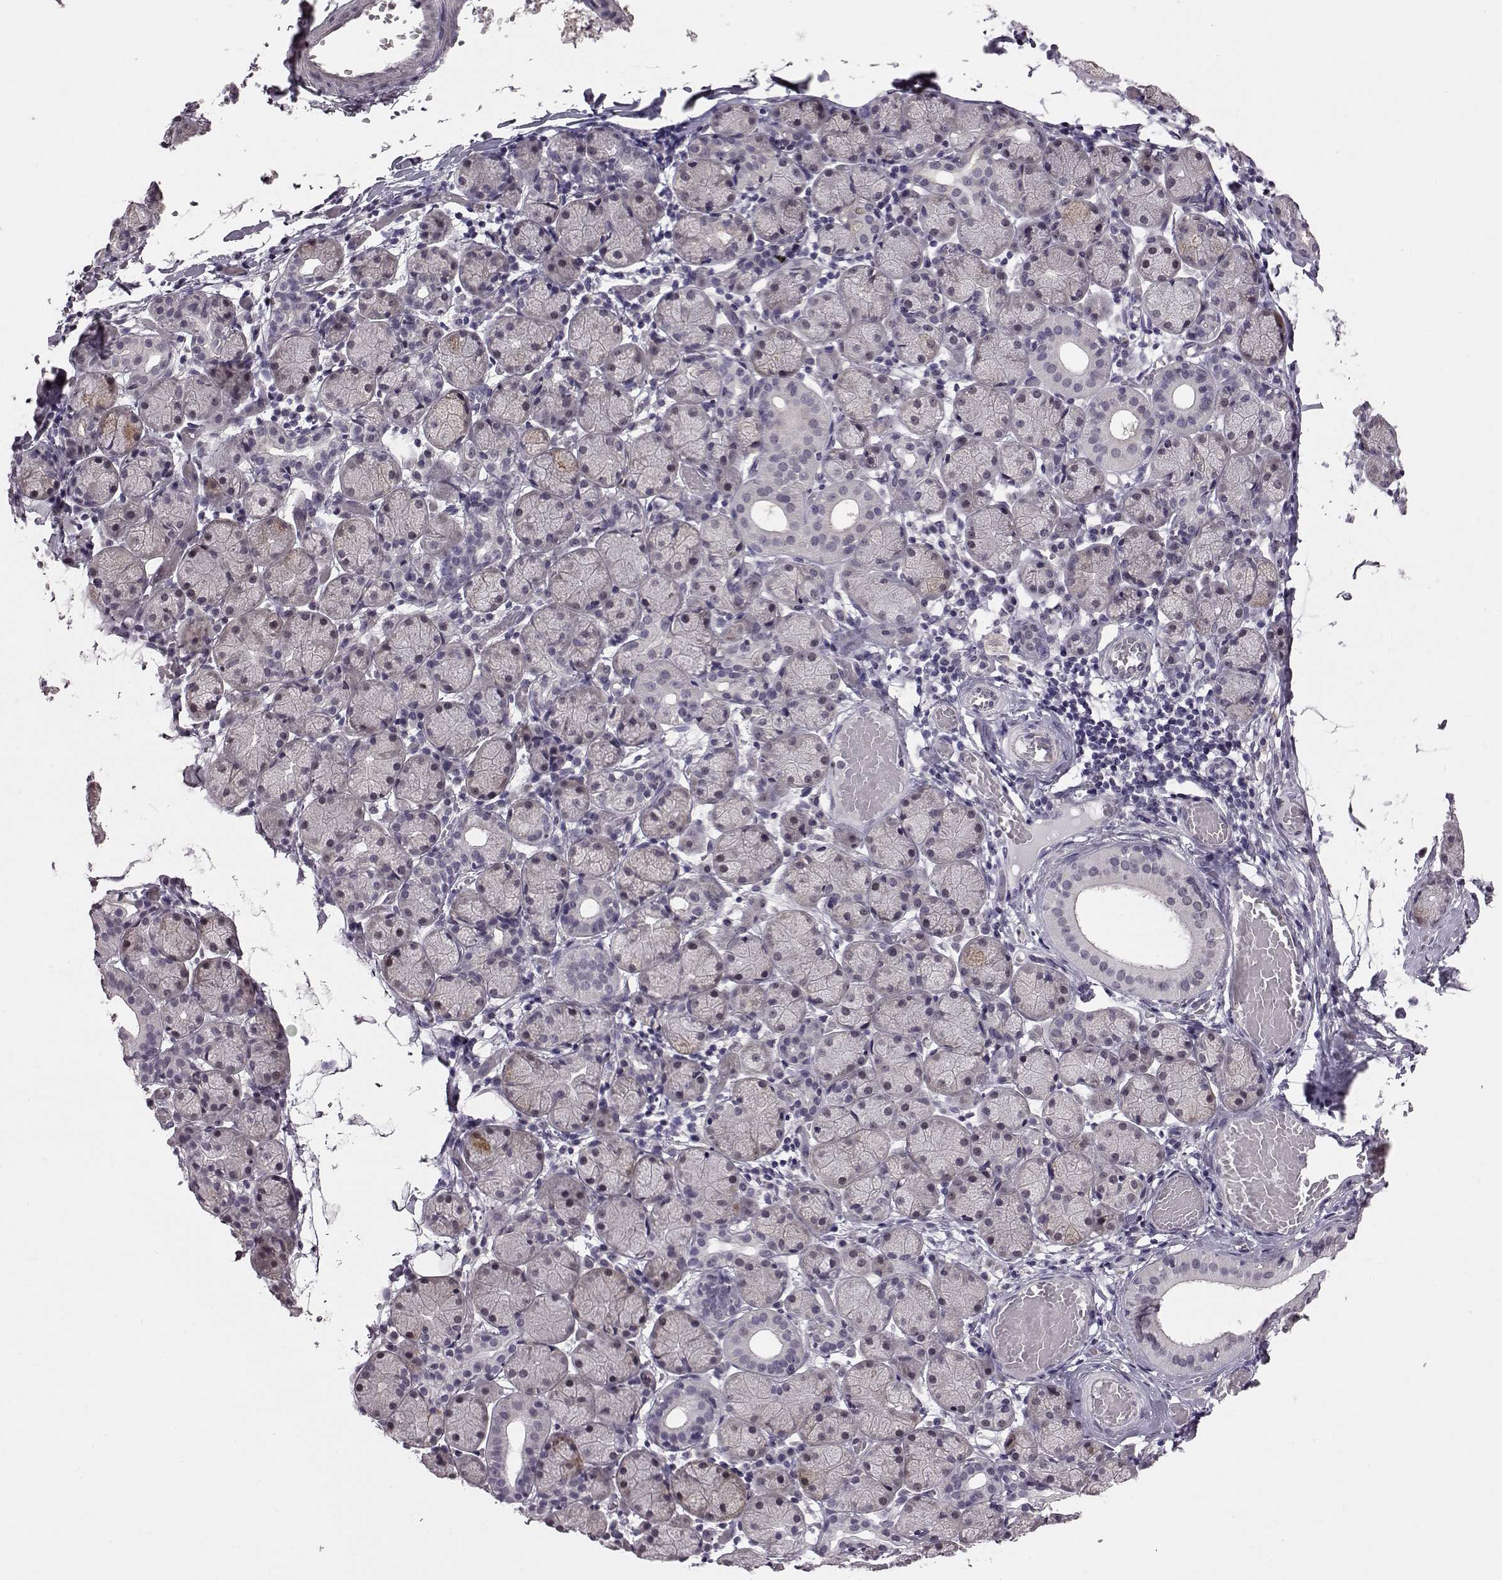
{"staining": {"intensity": "negative", "quantity": "none", "location": "none"}, "tissue": "salivary gland", "cell_type": "Glandular cells", "image_type": "normal", "snomed": [{"axis": "morphology", "description": "Normal tissue, NOS"}, {"axis": "topography", "description": "Salivary gland"}], "caption": "This image is of normal salivary gland stained with IHC to label a protein in brown with the nuclei are counter-stained blue. There is no staining in glandular cells.", "gene": "C10orf62", "patient": {"sex": "female", "age": 24}}